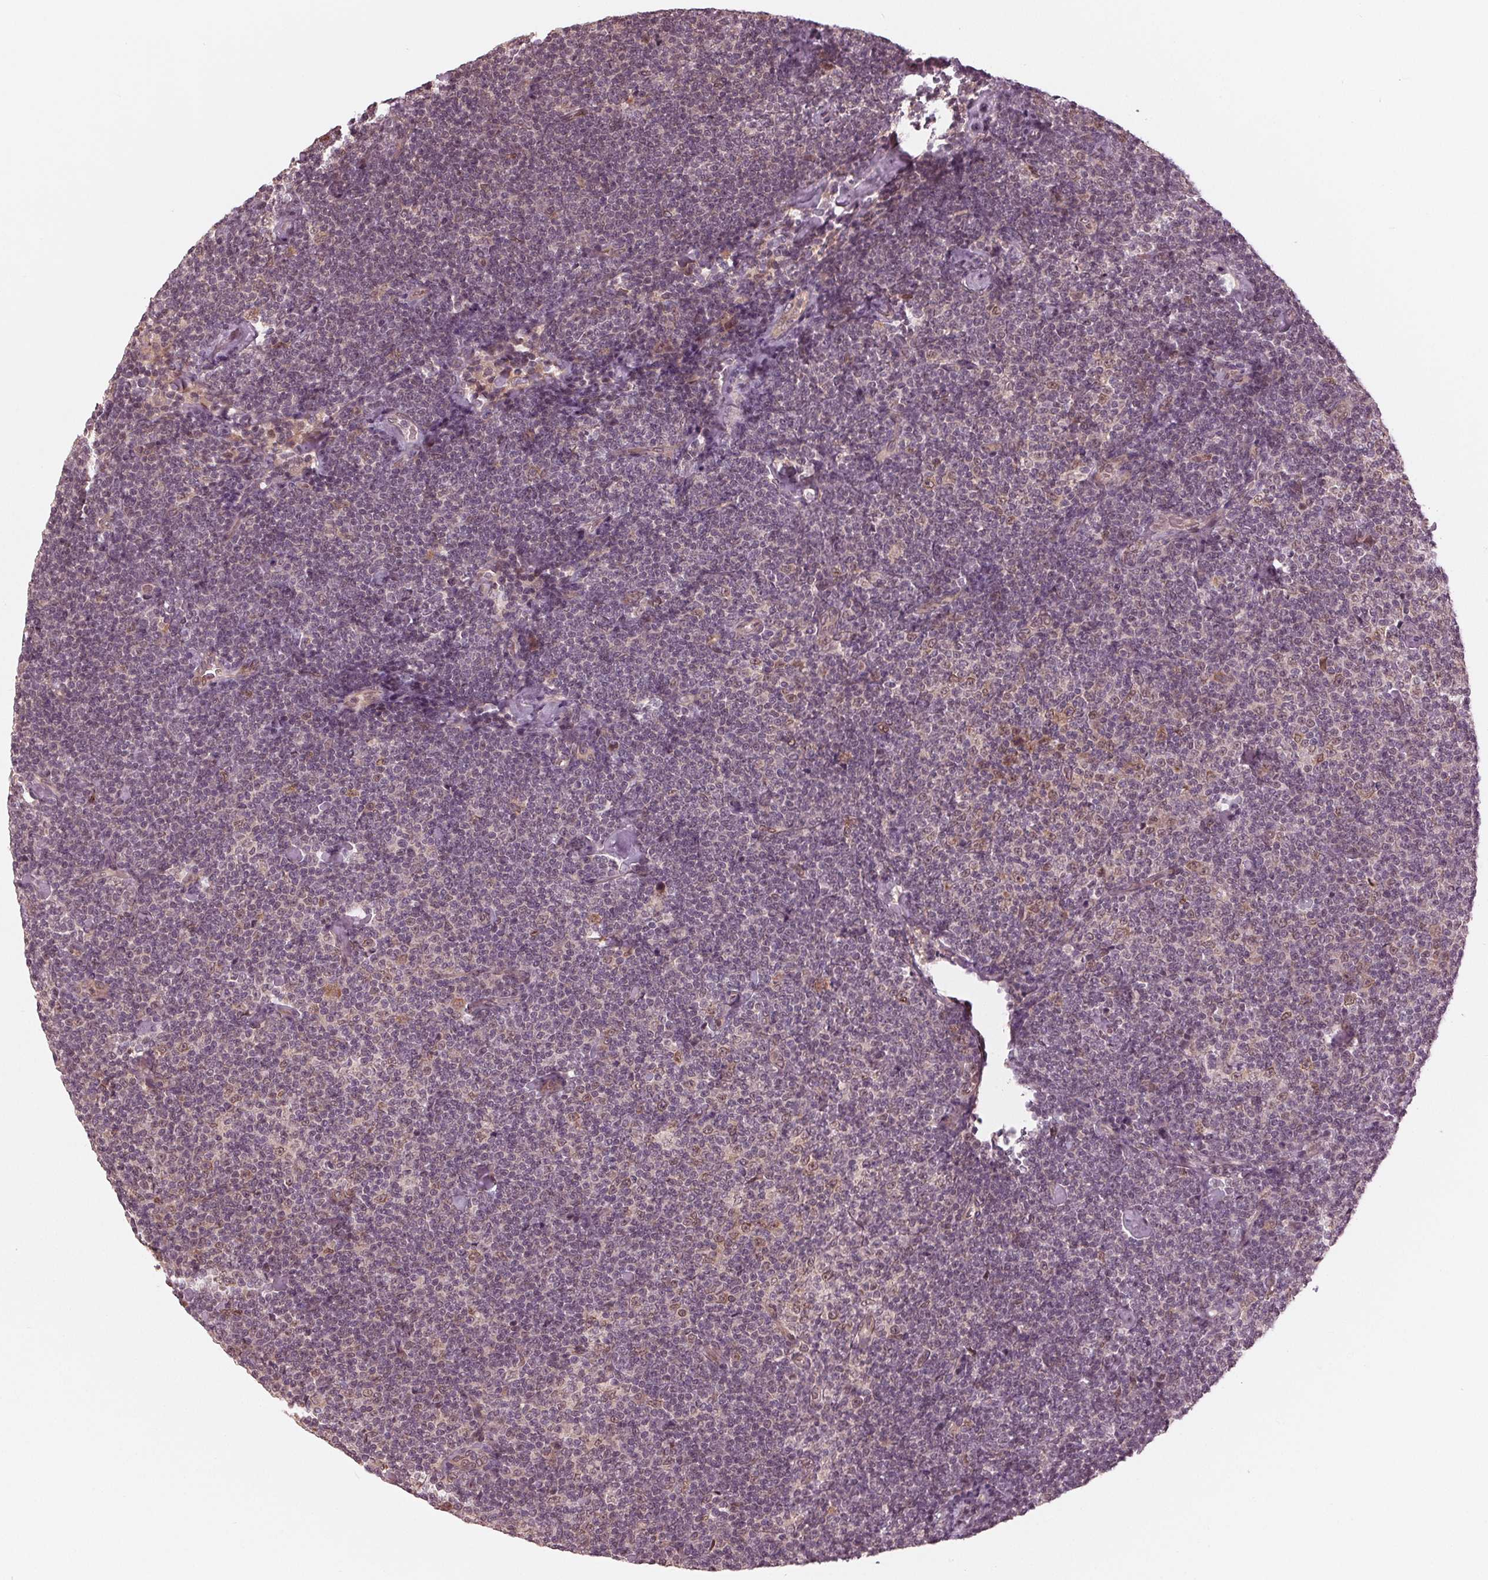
{"staining": {"intensity": "weak", "quantity": "25%-75%", "location": "nuclear"}, "tissue": "lymphoma", "cell_type": "Tumor cells", "image_type": "cancer", "snomed": [{"axis": "morphology", "description": "Malignant lymphoma, non-Hodgkin's type, Low grade"}, {"axis": "topography", "description": "Lymph node"}], "caption": "Lymphoma stained for a protein (brown) displays weak nuclear positive expression in approximately 25%-75% of tumor cells.", "gene": "ZNF471", "patient": {"sex": "male", "age": 81}}